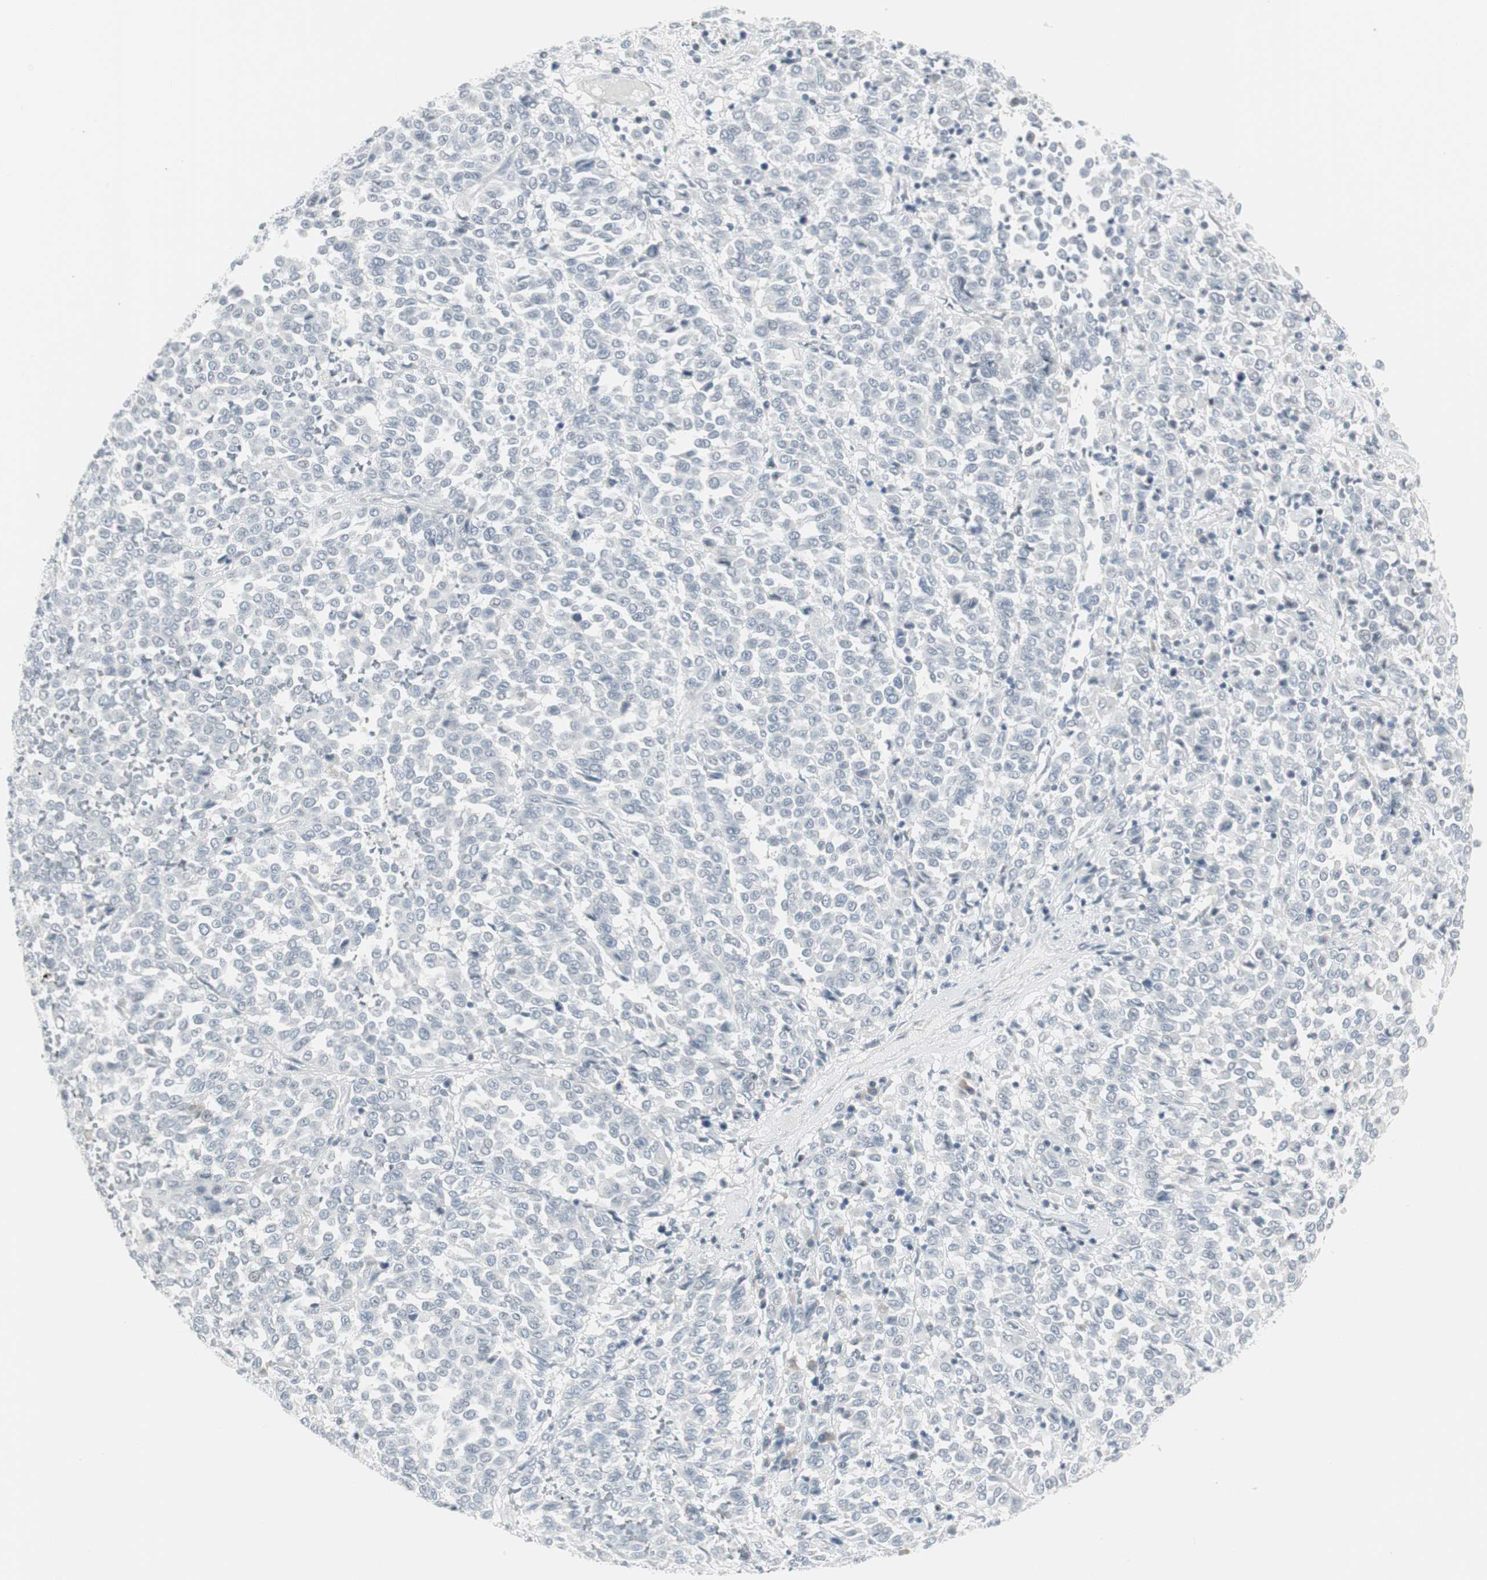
{"staining": {"intensity": "negative", "quantity": "none", "location": "none"}, "tissue": "melanoma", "cell_type": "Tumor cells", "image_type": "cancer", "snomed": [{"axis": "morphology", "description": "Malignant melanoma, Metastatic site"}, {"axis": "topography", "description": "Pancreas"}], "caption": "This is an IHC micrograph of human melanoma. There is no positivity in tumor cells.", "gene": "ZBTB7B", "patient": {"sex": "female", "age": 30}}